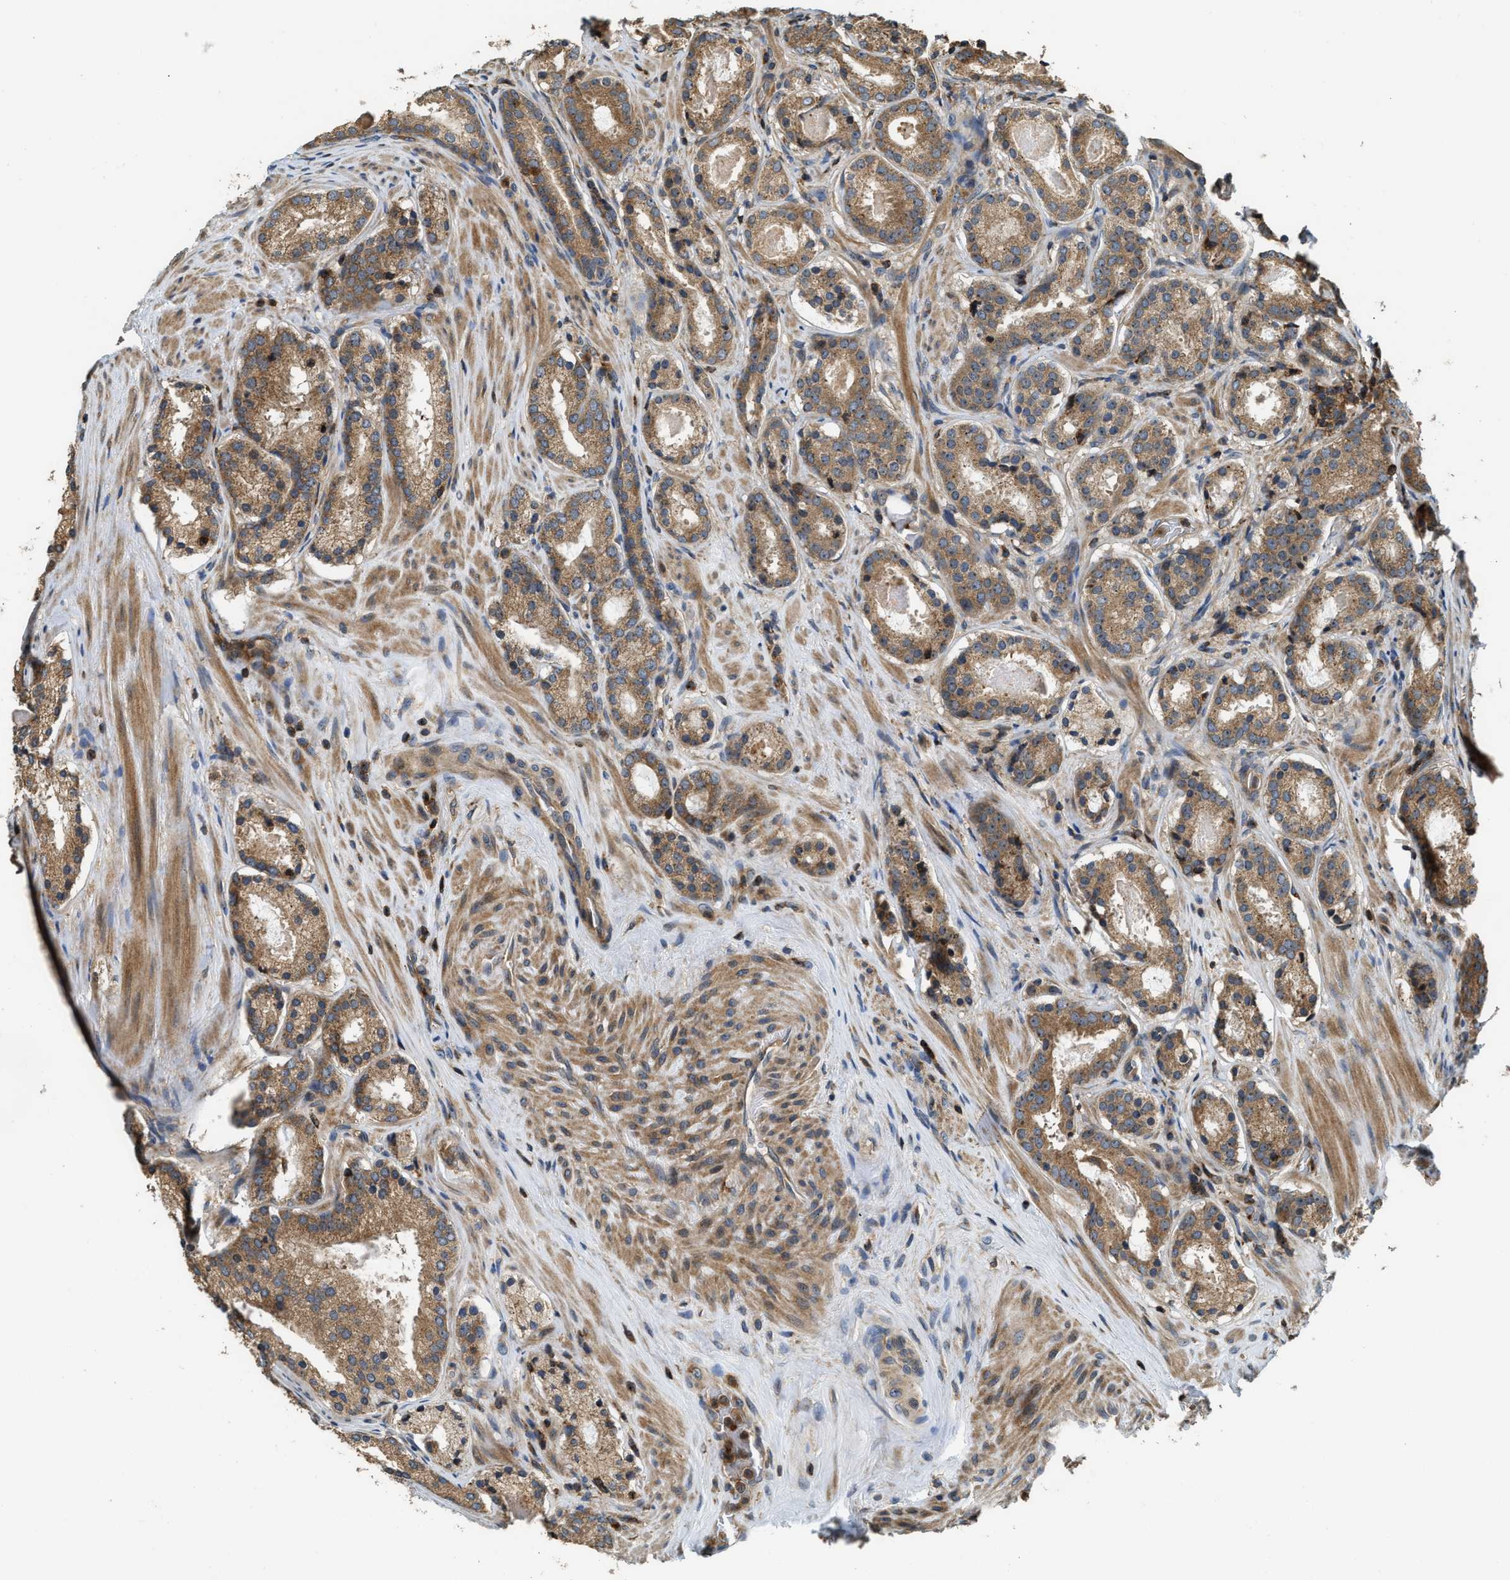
{"staining": {"intensity": "moderate", "quantity": ">75%", "location": "cytoplasmic/membranous"}, "tissue": "prostate cancer", "cell_type": "Tumor cells", "image_type": "cancer", "snomed": [{"axis": "morphology", "description": "Adenocarcinoma, Low grade"}, {"axis": "topography", "description": "Prostate"}], "caption": "The histopathology image shows a brown stain indicating the presence of a protein in the cytoplasmic/membranous of tumor cells in adenocarcinoma (low-grade) (prostate).", "gene": "SNX5", "patient": {"sex": "male", "age": 69}}